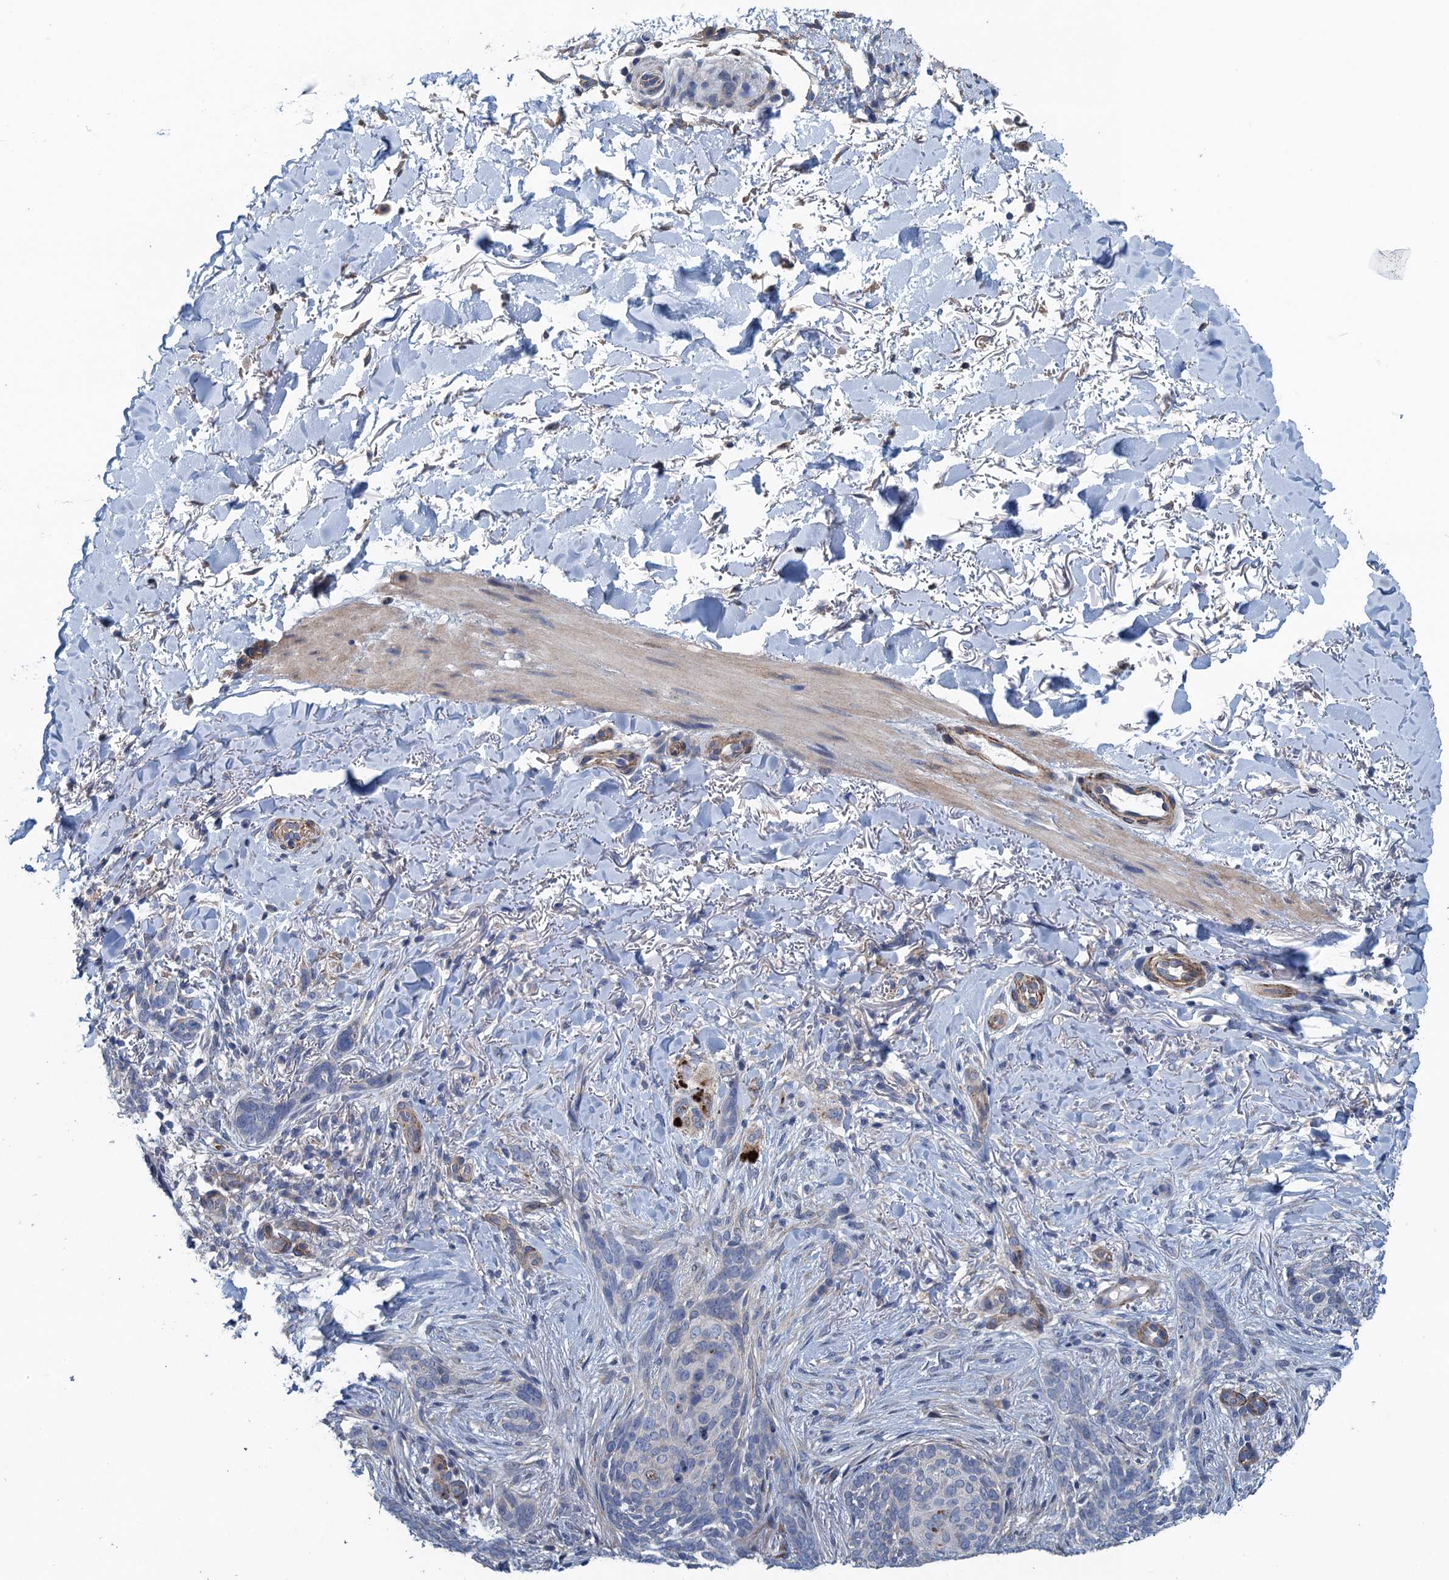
{"staining": {"intensity": "negative", "quantity": "none", "location": "none"}, "tissue": "skin cancer", "cell_type": "Tumor cells", "image_type": "cancer", "snomed": [{"axis": "morphology", "description": "Normal tissue, NOS"}, {"axis": "morphology", "description": "Basal cell carcinoma"}, {"axis": "topography", "description": "Skin"}], "caption": "Micrograph shows no significant protein staining in tumor cells of skin cancer (basal cell carcinoma). Brightfield microscopy of immunohistochemistry (IHC) stained with DAB (3,3'-diaminobenzidine) (brown) and hematoxylin (blue), captured at high magnification.", "gene": "RSAD2", "patient": {"sex": "female", "age": 67}}